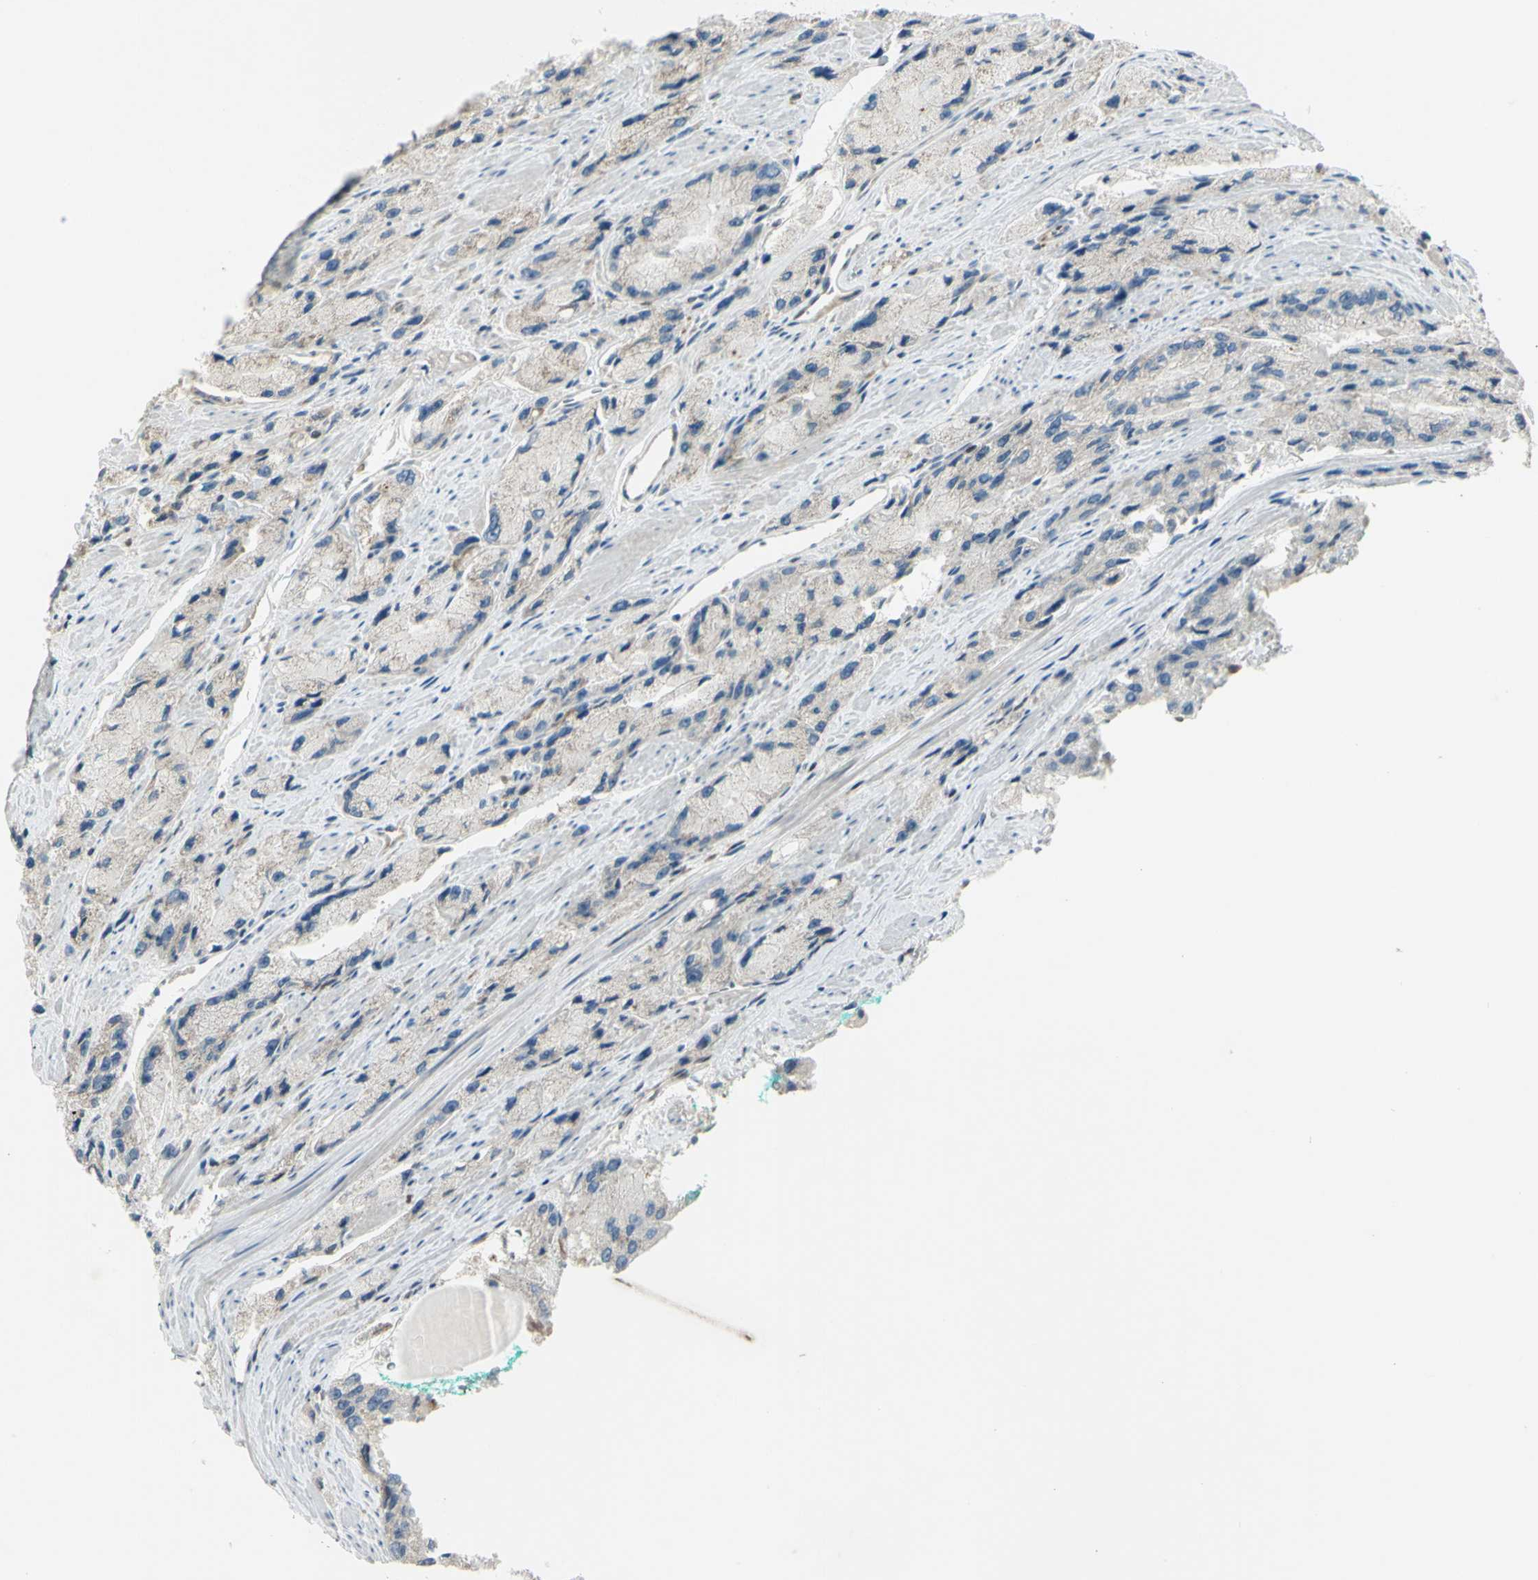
{"staining": {"intensity": "weak", "quantity": "25%-75%", "location": "cytoplasmic/membranous"}, "tissue": "prostate cancer", "cell_type": "Tumor cells", "image_type": "cancer", "snomed": [{"axis": "morphology", "description": "Adenocarcinoma, High grade"}, {"axis": "topography", "description": "Prostate"}], "caption": "High-grade adenocarcinoma (prostate) tissue reveals weak cytoplasmic/membranous expression in approximately 25%-75% of tumor cells", "gene": "C1orf159", "patient": {"sex": "male", "age": 58}}